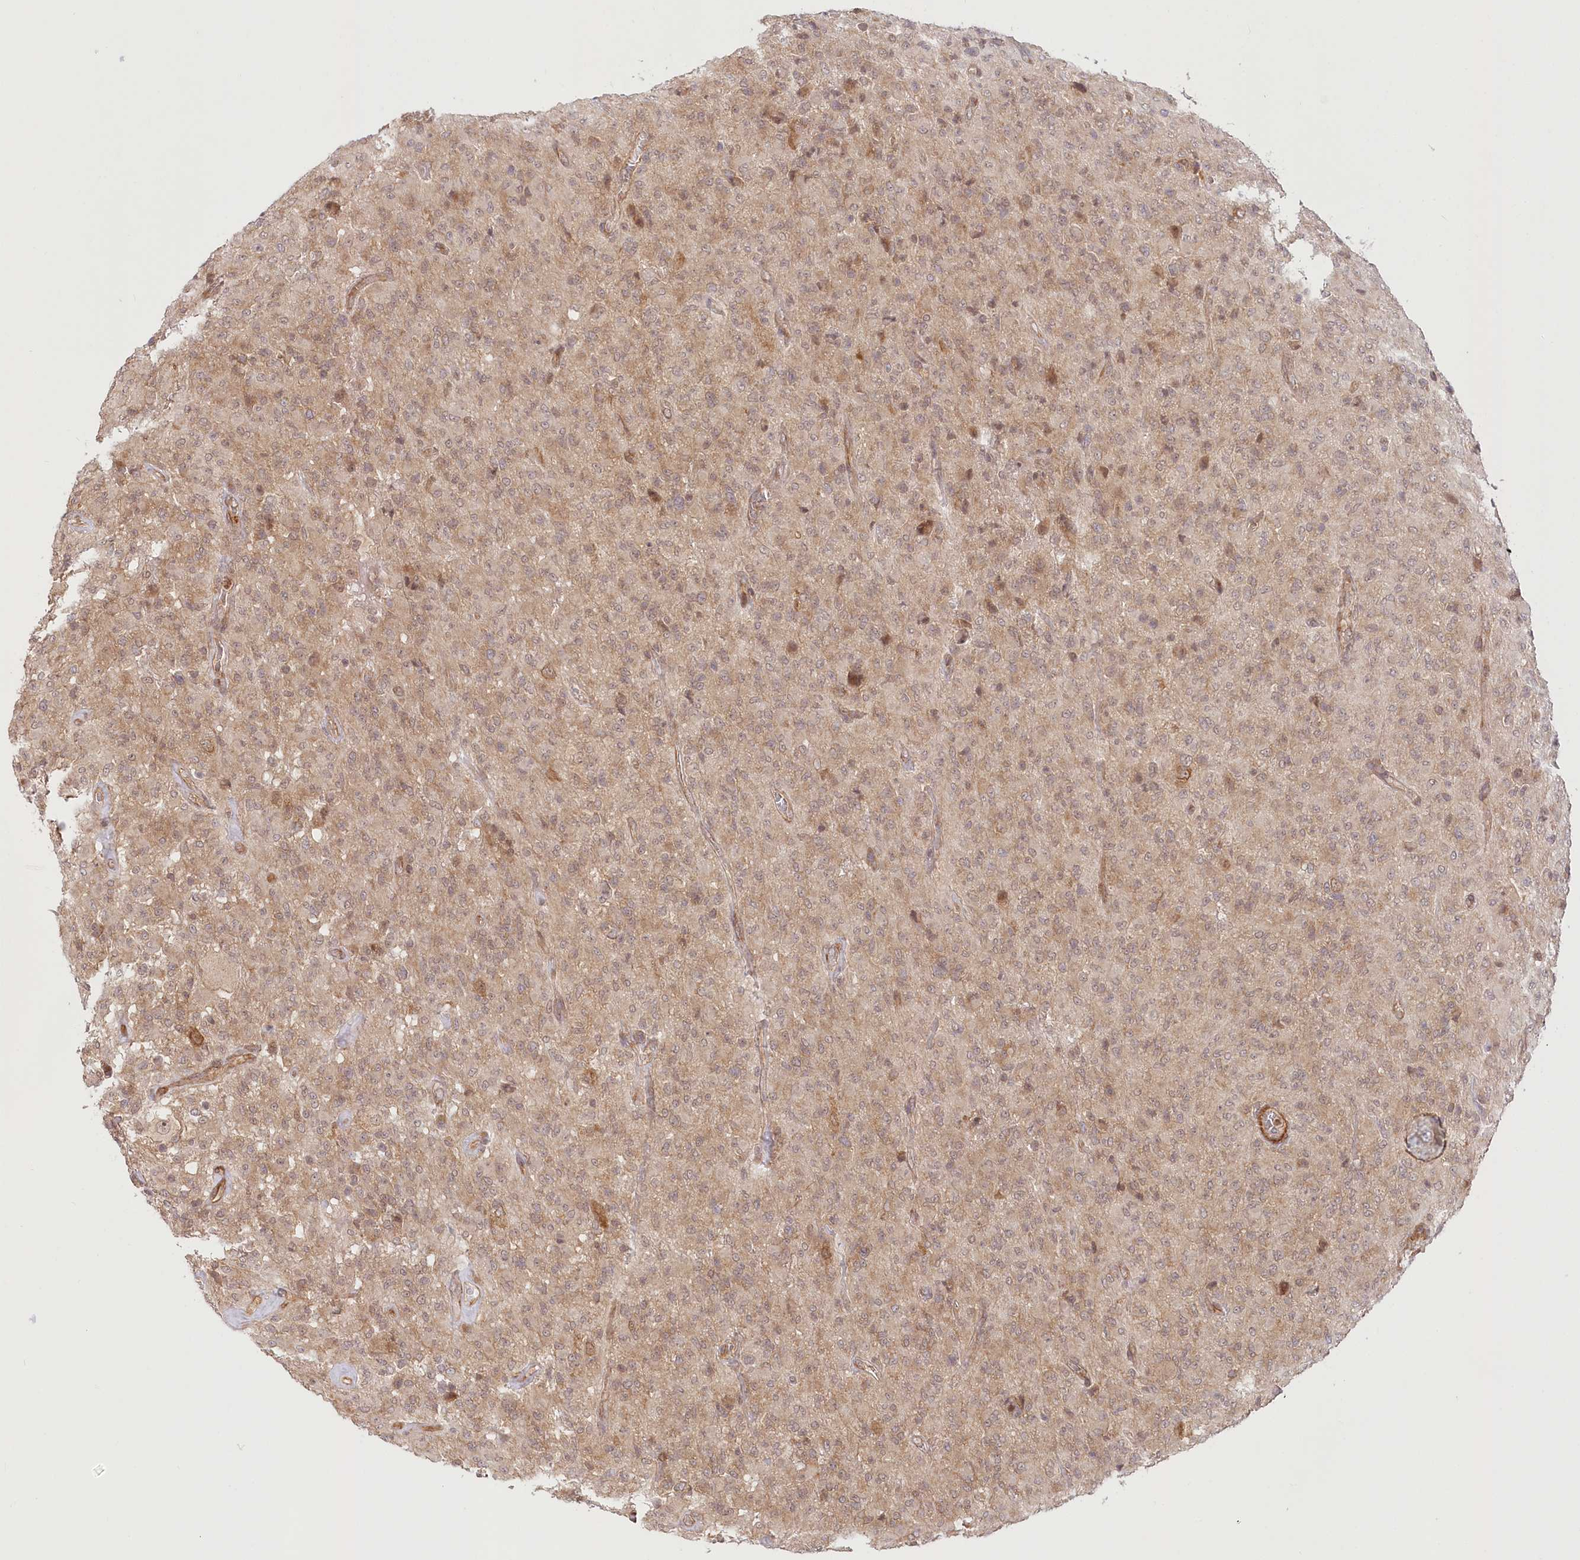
{"staining": {"intensity": "weak", "quantity": "<25%", "location": "cytoplasmic/membranous"}, "tissue": "glioma", "cell_type": "Tumor cells", "image_type": "cancer", "snomed": [{"axis": "morphology", "description": "Glioma, malignant, High grade"}, {"axis": "topography", "description": "Brain"}], "caption": "An immunohistochemistry (IHC) image of malignant glioma (high-grade) is shown. There is no staining in tumor cells of malignant glioma (high-grade).", "gene": "CEP70", "patient": {"sex": "female", "age": 57}}